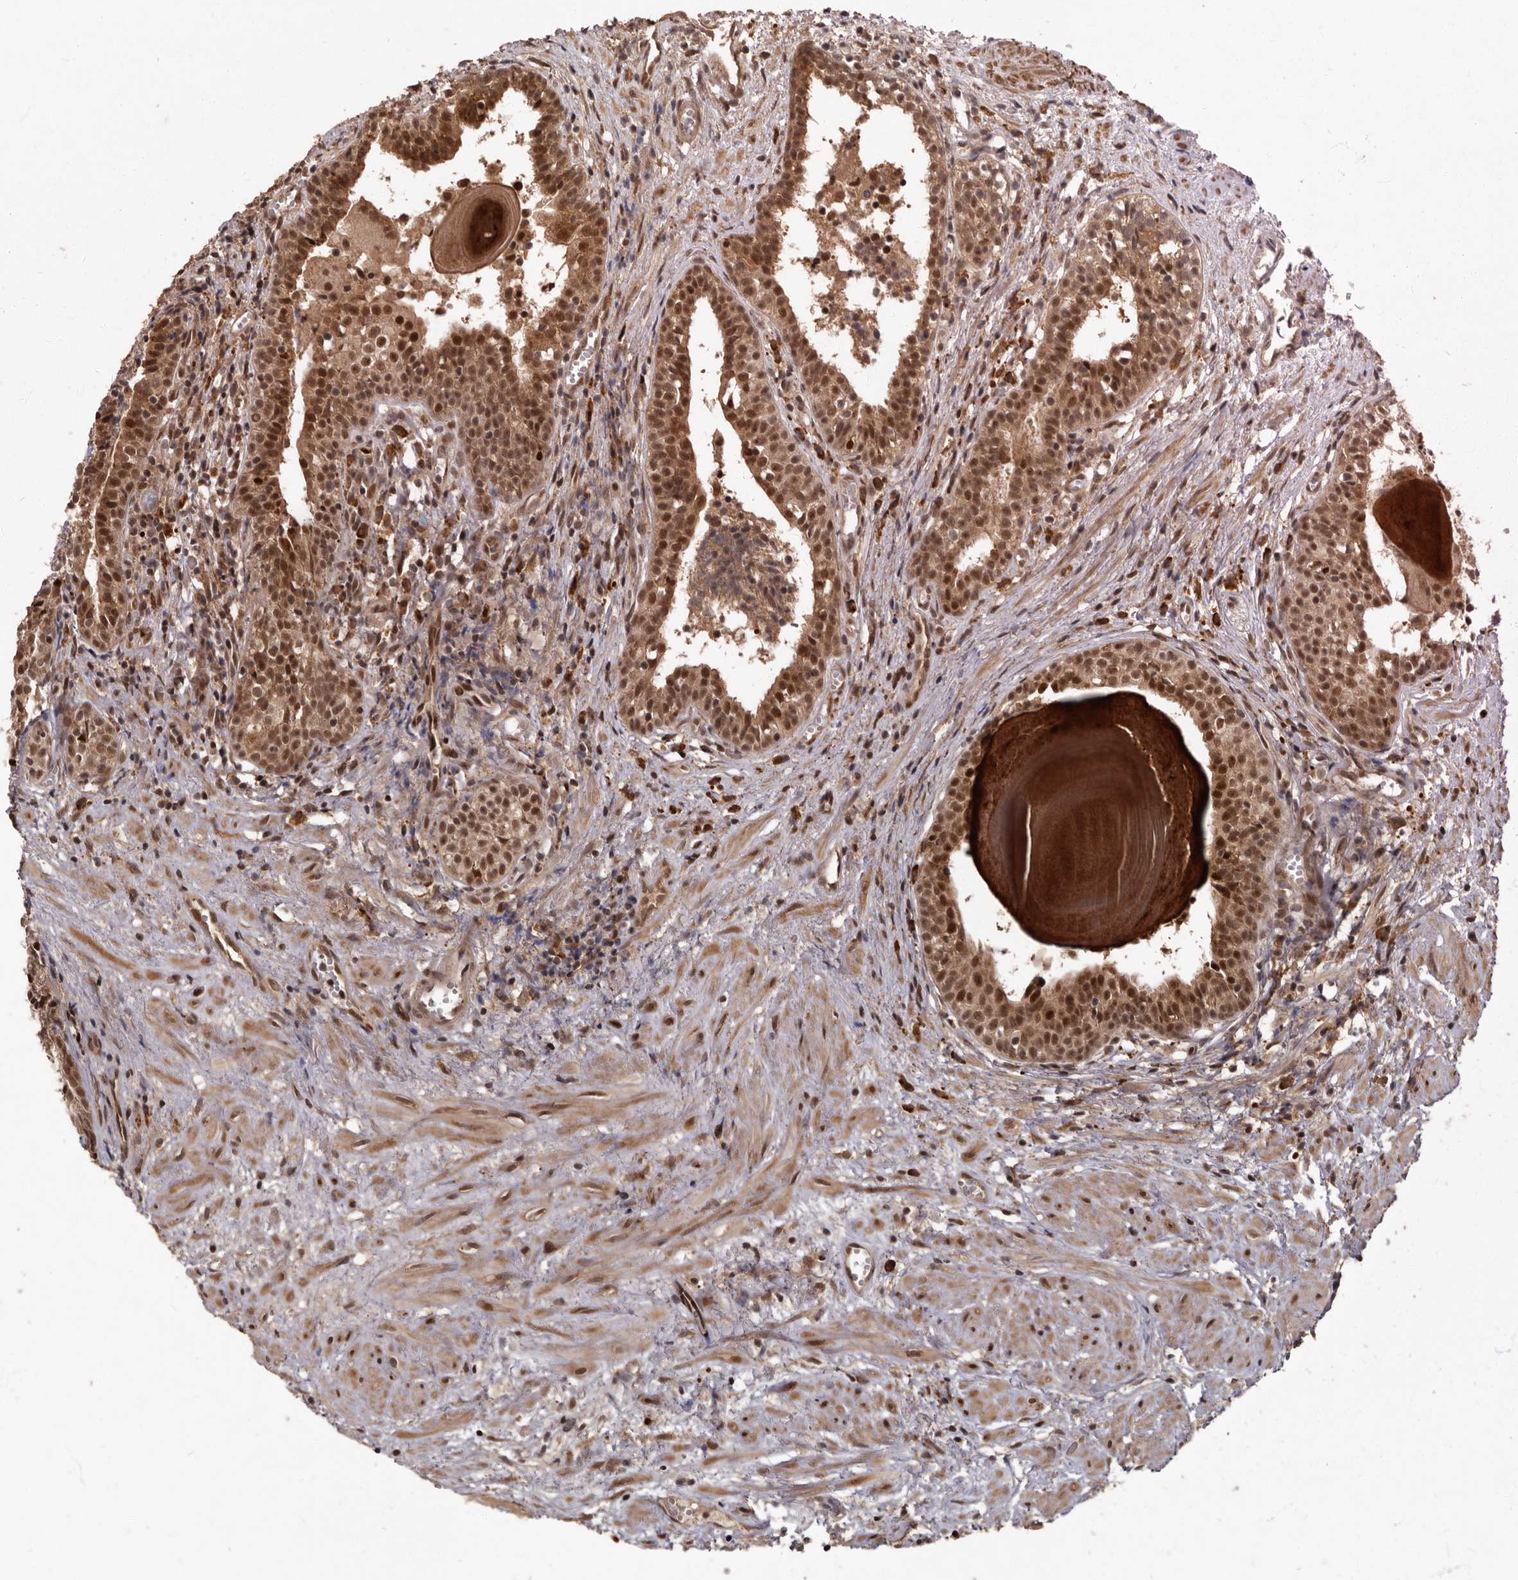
{"staining": {"intensity": "moderate", "quantity": ">75%", "location": "cytoplasmic/membranous,nuclear"}, "tissue": "prostate cancer", "cell_type": "Tumor cells", "image_type": "cancer", "snomed": [{"axis": "morphology", "description": "Adenocarcinoma, Low grade"}, {"axis": "topography", "description": "Prostate"}], "caption": "Immunohistochemistry (DAB) staining of prostate low-grade adenocarcinoma shows moderate cytoplasmic/membranous and nuclear protein staining in approximately >75% of tumor cells. The staining was performed using DAB (3,3'-diaminobenzidine), with brown indicating positive protein expression. Nuclei are stained blue with hematoxylin.", "gene": "LRGUK", "patient": {"sex": "male", "age": 88}}